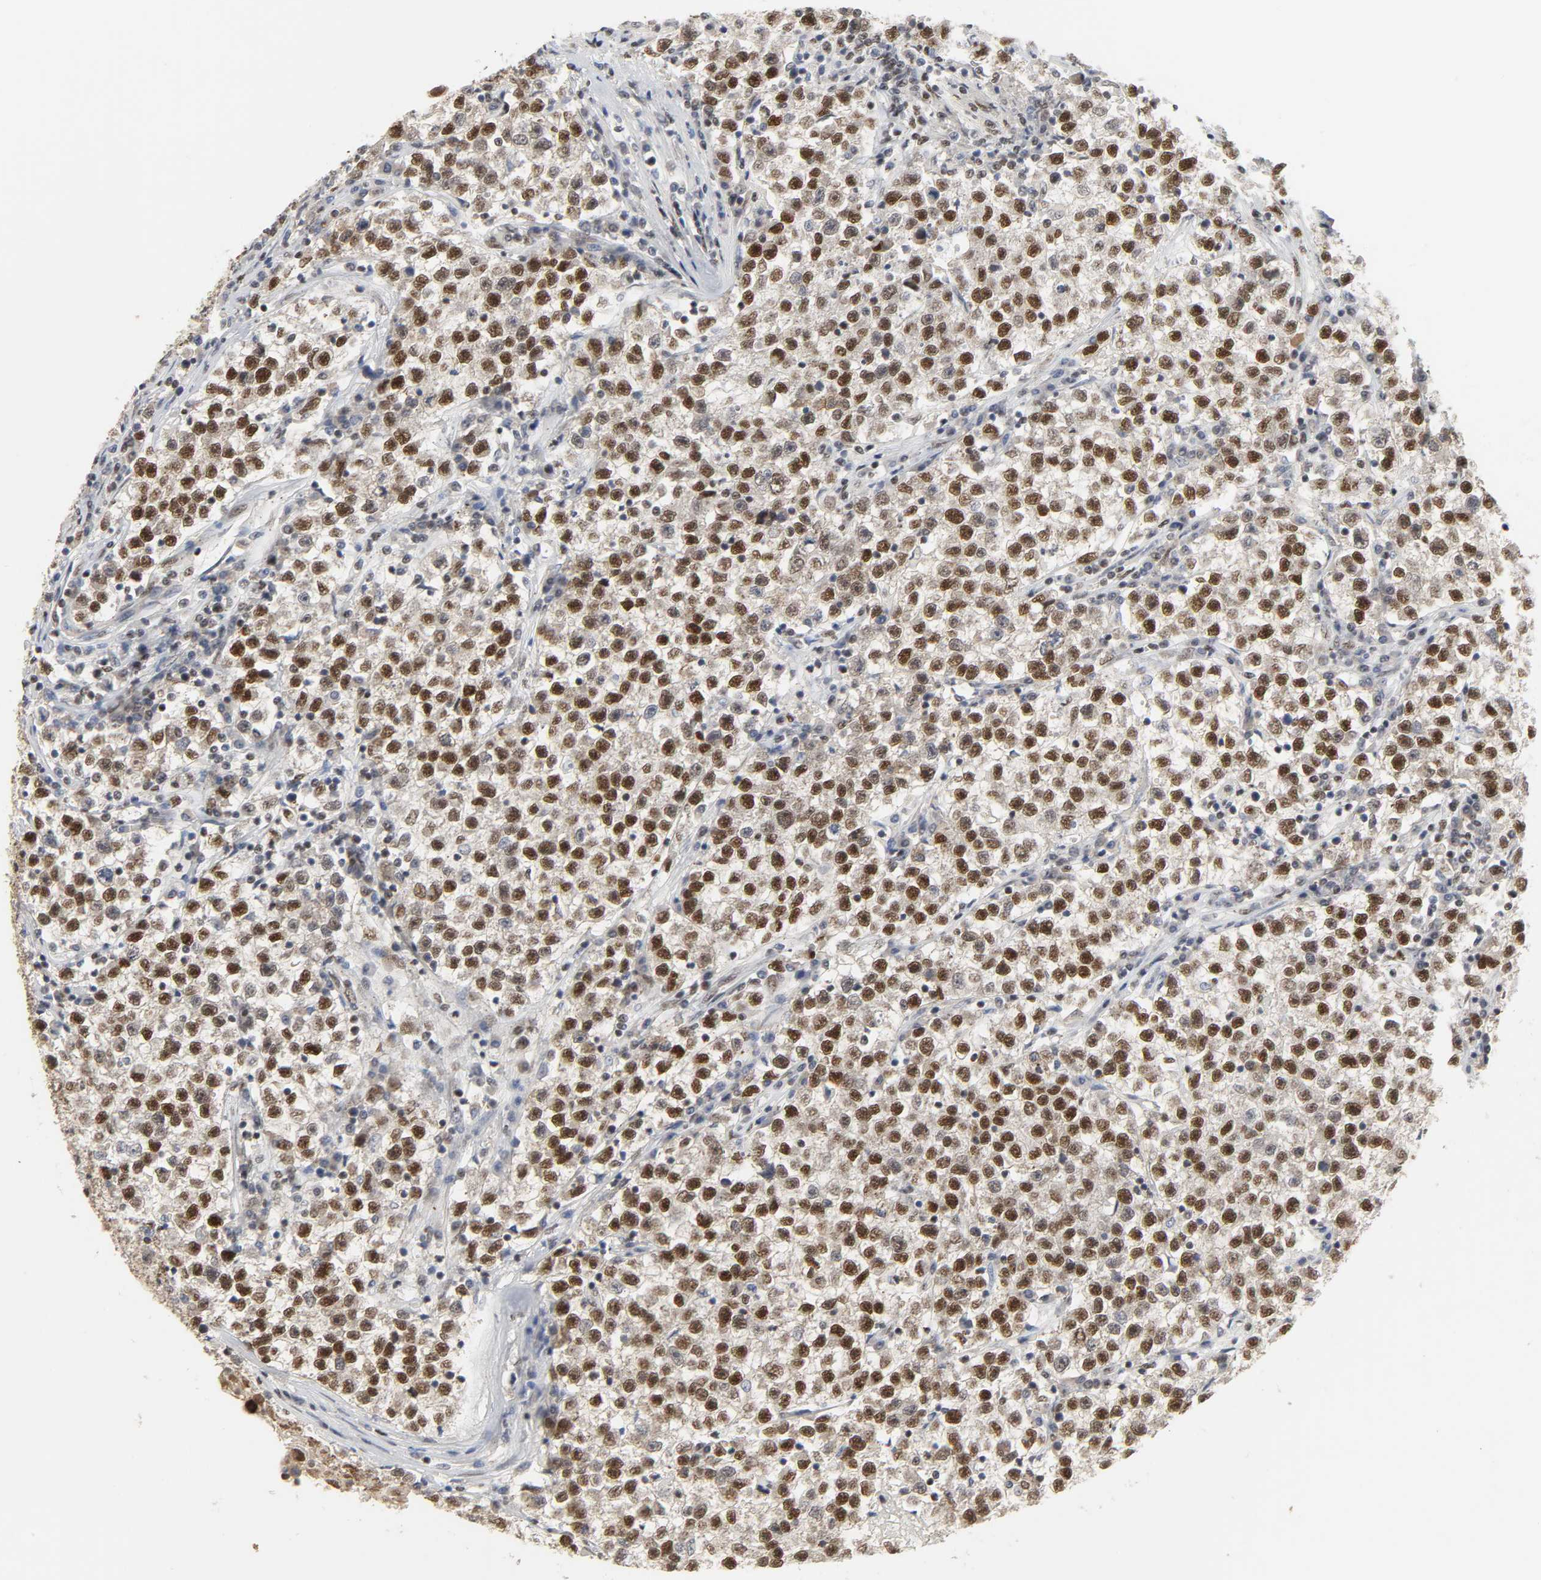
{"staining": {"intensity": "strong", "quantity": ">75%", "location": "nuclear"}, "tissue": "testis cancer", "cell_type": "Tumor cells", "image_type": "cancer", "snomed": [{"axis": "morphology", "description": "Seminoma, NOS"}, {"axis": "topography", "description": "Testis"}], "caption": "Testis cancer (seminoma) stained for a protein exhibits strong nuclear positivity in tumor cells.", "gene": "NCOA6", "patient": {"sex": "male", "age": 22}}